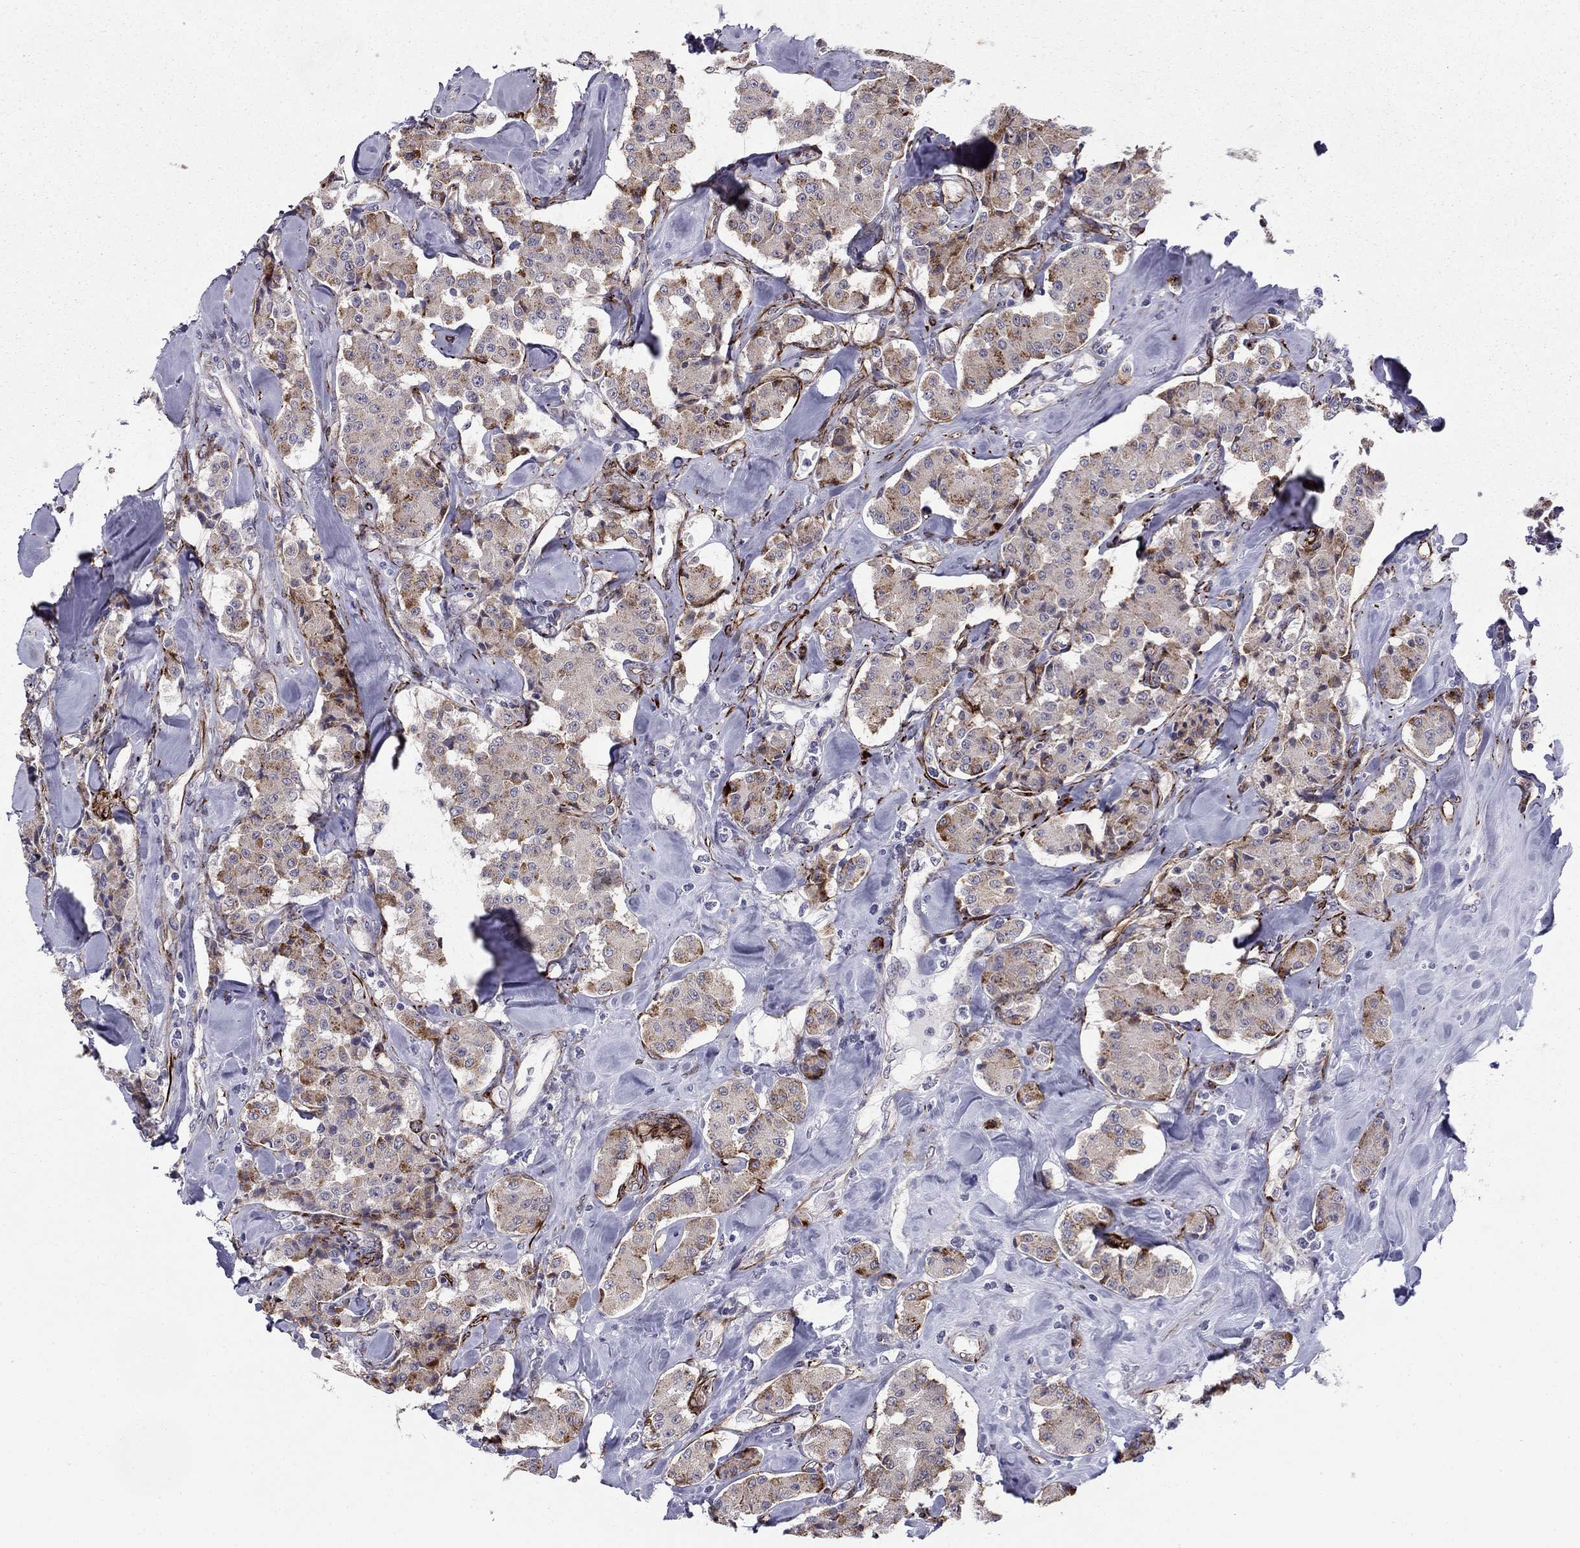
{"staining": {"intensity": "moderate", "quantity": "<25%", "location": "cytoplasmic/membranous"}, "tissue": "carcinoid", "cell_type": "Tumor cells", "image_type": "cancer", "snomed": [{"axis": "morphology", "description": "Carcinoid, malignant, NOS"}, {"axis": "topography", "description": "Pancreas"}], "caption": "Malignant carcinoid stained with immunohistochemistry displays moderate cytoplasmic/membranous staining in about <25% of tumor cells.", "gene": "ANKS4B", "patient": {"sex": "male", "age": 41}}